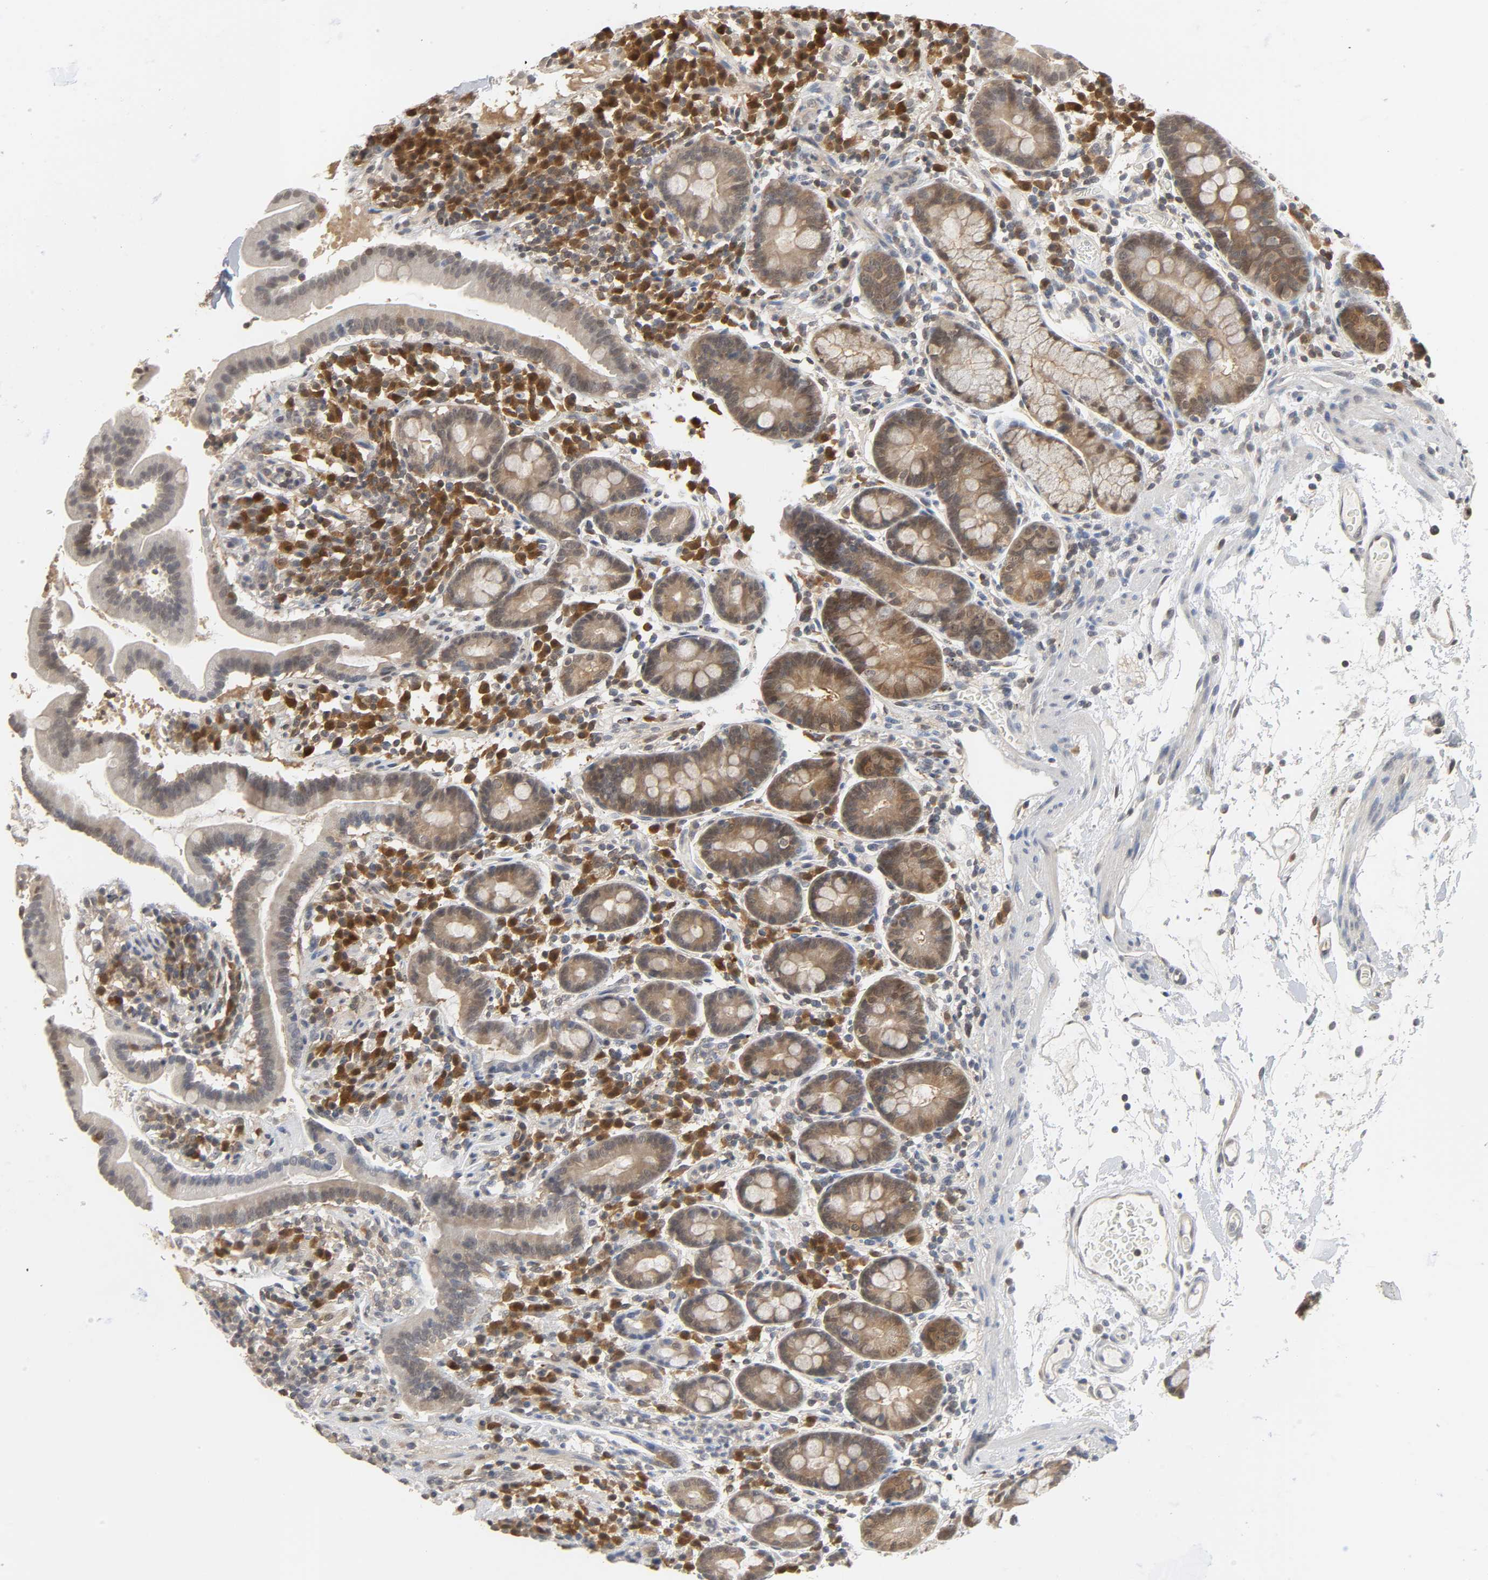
{"staining": {"intensity": "moderate", "quantity": ">75%", "location": "cytoplasmic/membranous"}, "tissue": "duodenum", "cell_type": "Glandular cells", "image_type": "normal", "snomed": [{"axis": "morphology", "description": "Normal tissue, NOS"}, {"axis": "topography", "description": "Duodenum"}], "caption": "Immunohistochemistry histopathology image of benign duodenum stained for a protein (brown), which reveals medium levels of moderate cytoplasmic/membranous staining in about >75% of glandular cells.", "gene": "MIF", "patient": {"sex": "male", "age": 50}}